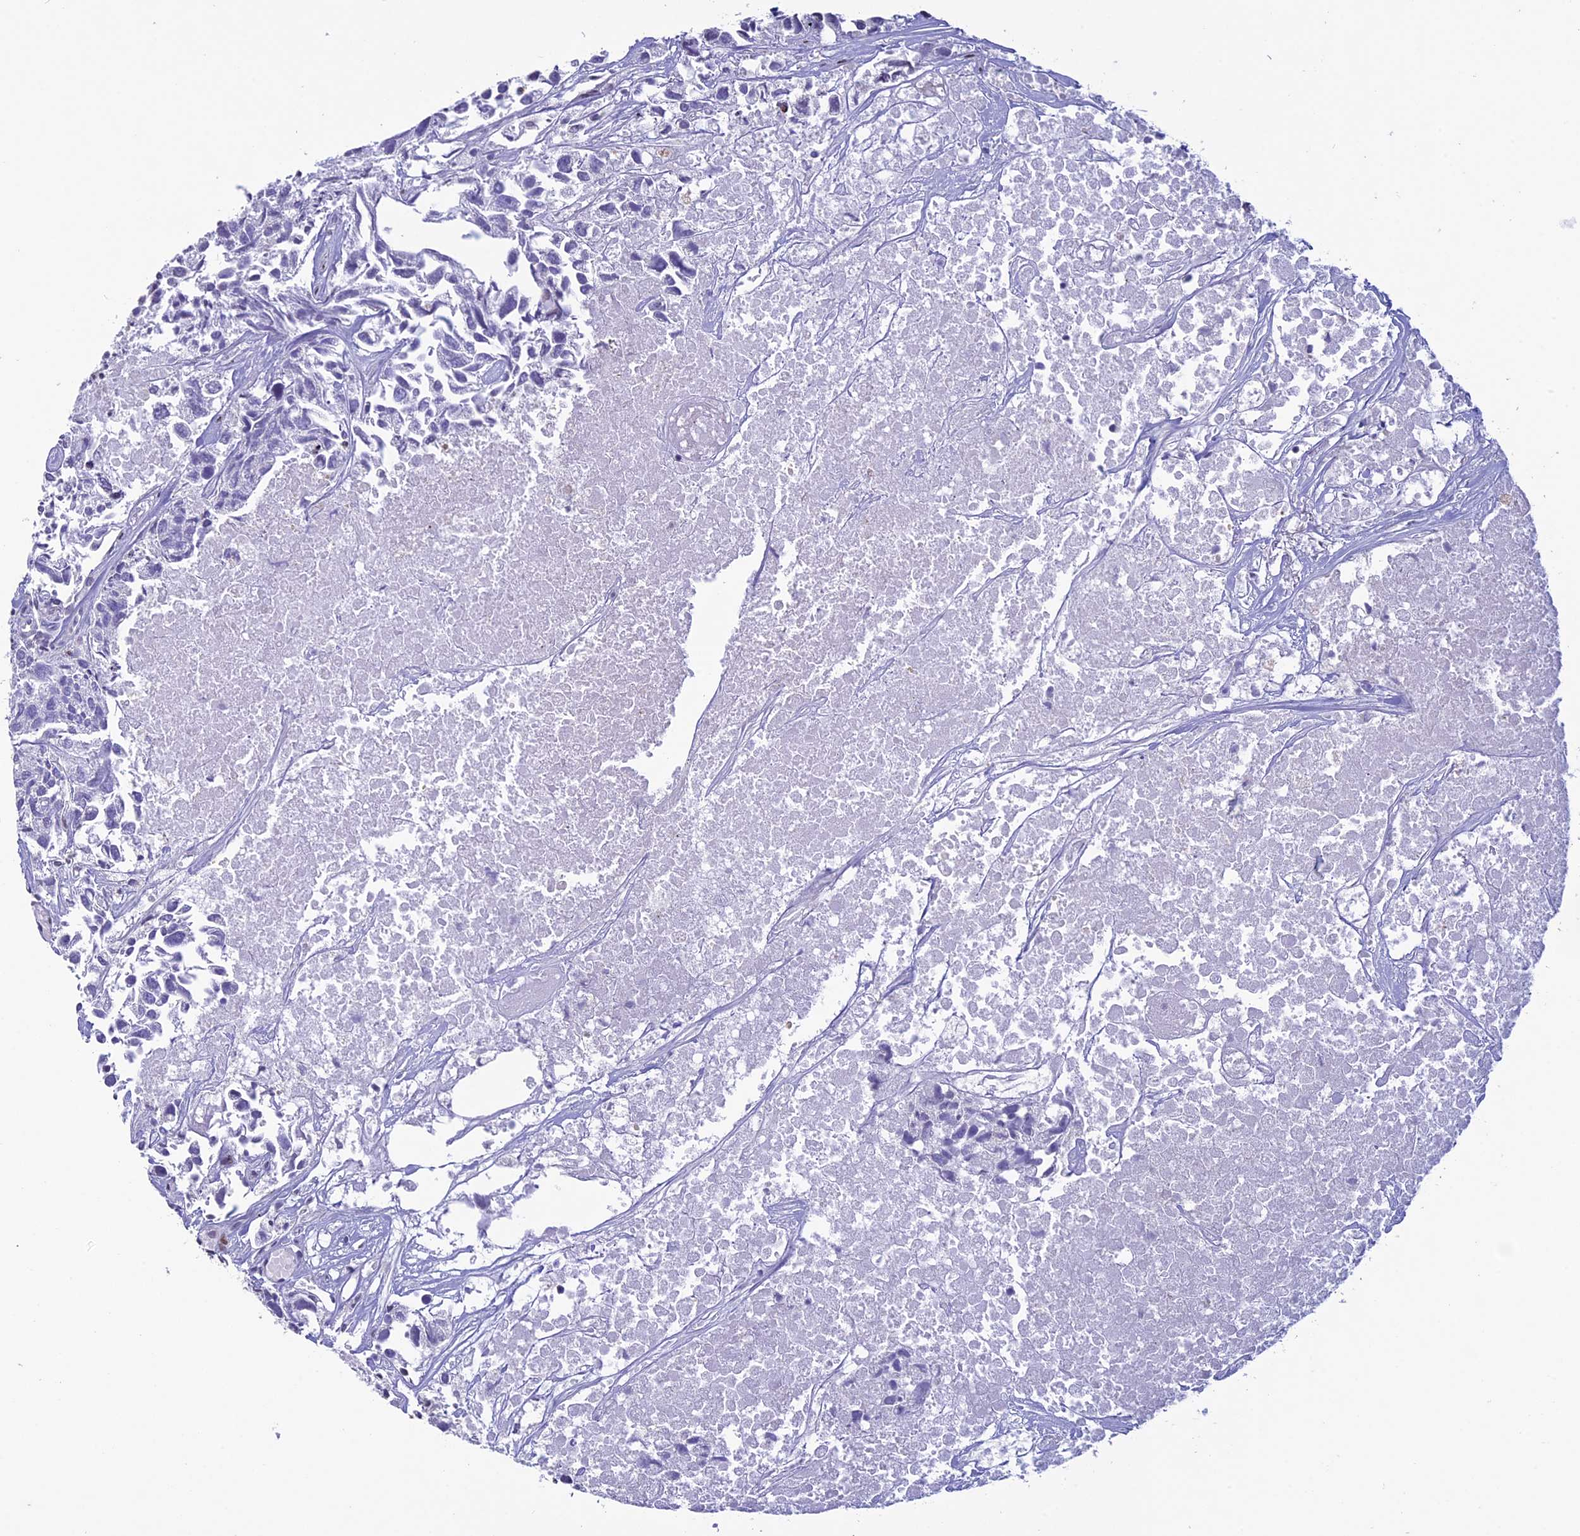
{"staining": {"intensity": "negative", "quantity": "none", "location": "none"}, "tissue": "urothelial cancer", "cell_type": "Tumor cells", "image_type": "cancer", "snomed": [{"axis": "morphology", "description": "Urothelial carcinoma, High grade"}, {"axis": "topography", "description": "Urinary bladder"}], "caption": "An IHC image of urothelial cancer is shown. There is no staining in tumor cells of urothelial cancer.", "gene": "BTBD3", "patient": {"sex": "female", "age": 75}}